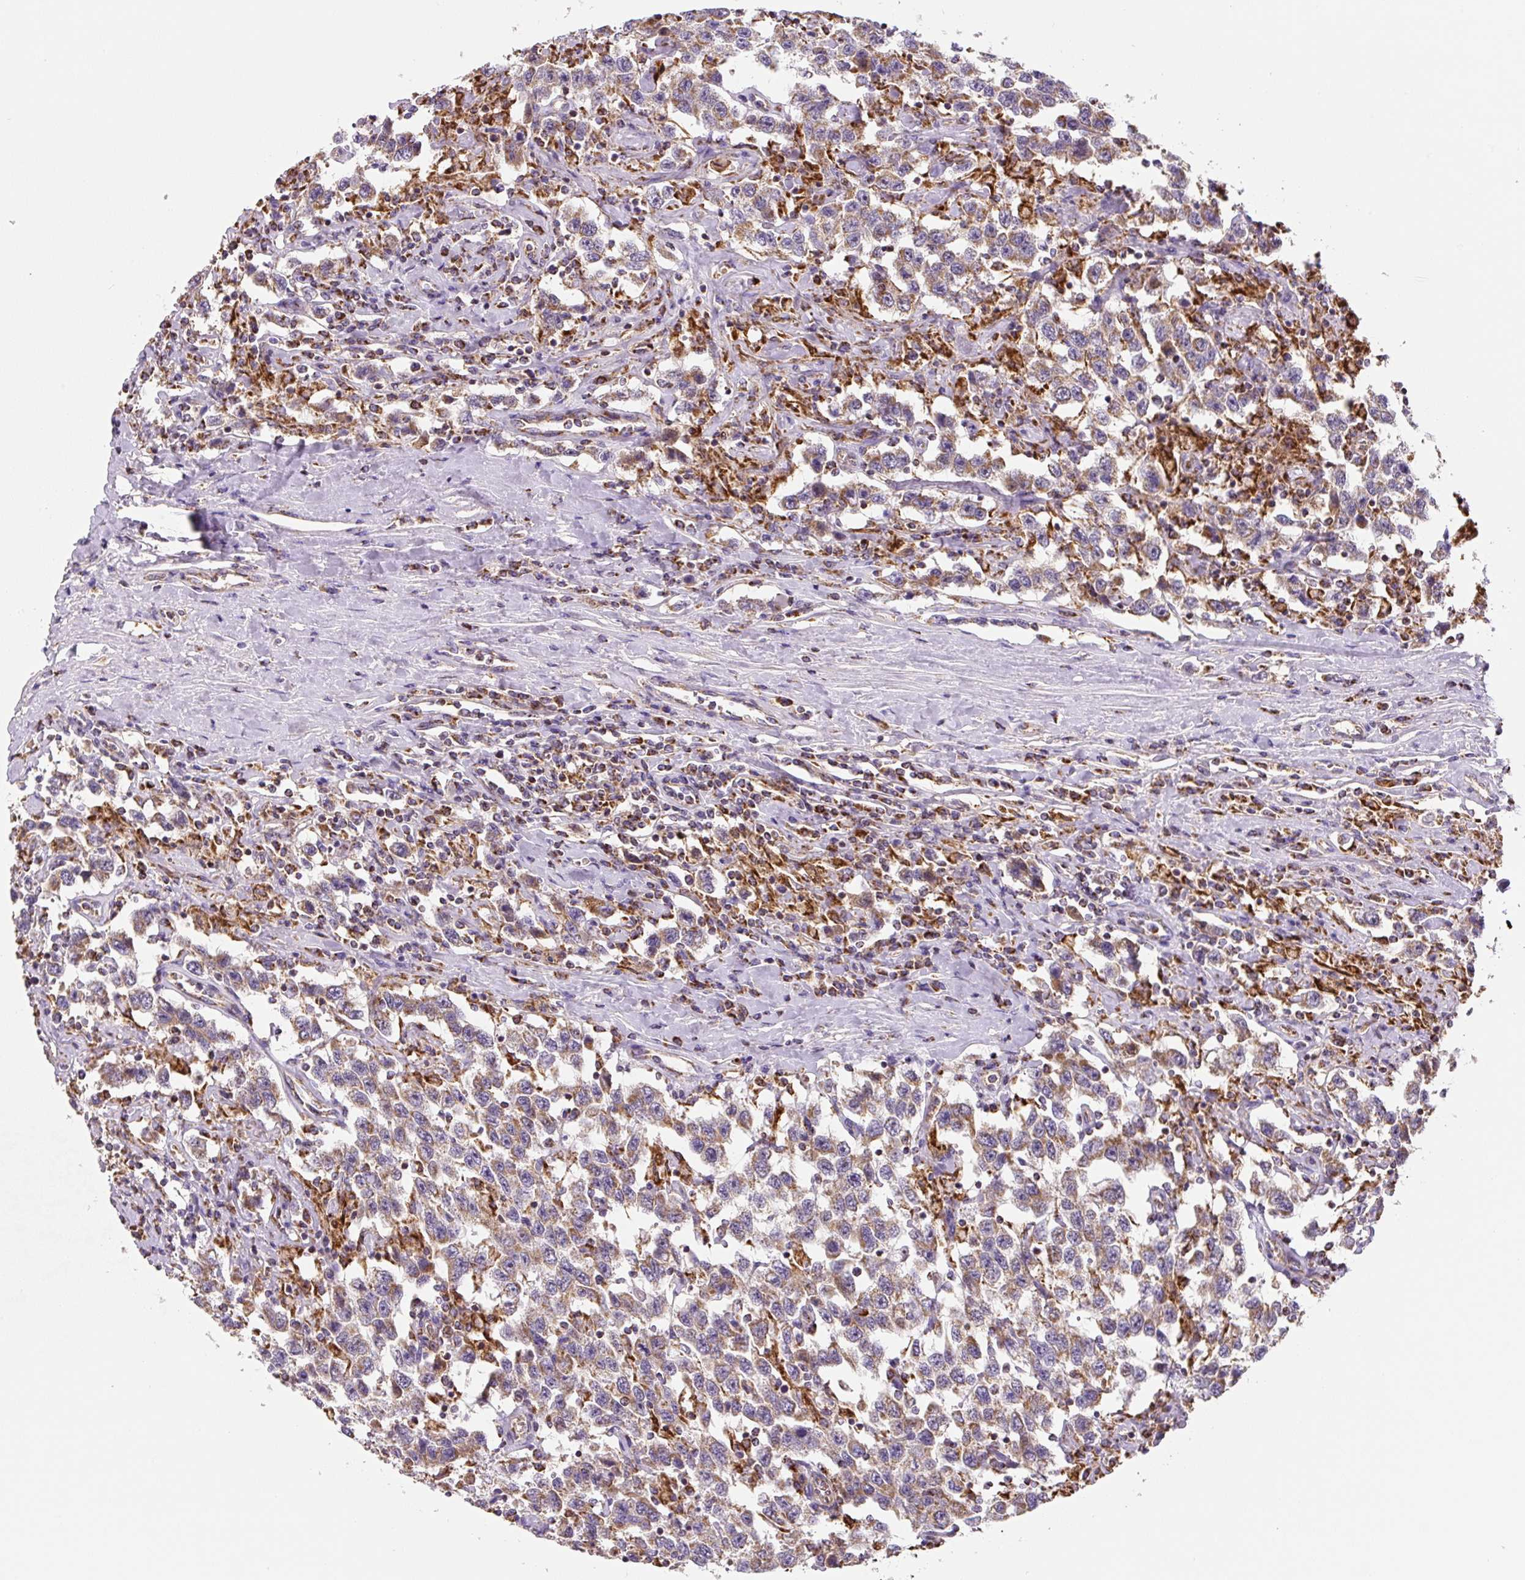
{"staining": {"intensity": "moderate", "quantity": ">75%", "location": "cytoplasmic/membranous"}, "tissue": "testis cancer", "cell_type": "Tumor cells", "image_type": "cancer", "snomed": [{"axis": "morphology", "description": "Seminoma, NOS"}, {"axis": "topography", "description": "Testis"}], "caption": "Immunohistochemical staining of human testis seminoma exhibits medium levels of moderate cytoplasmic/membranous positivity in approximately >75% of tumor cells.", "gene": "MT-CO2", "patient": {"sex": "male", "age": 41}}